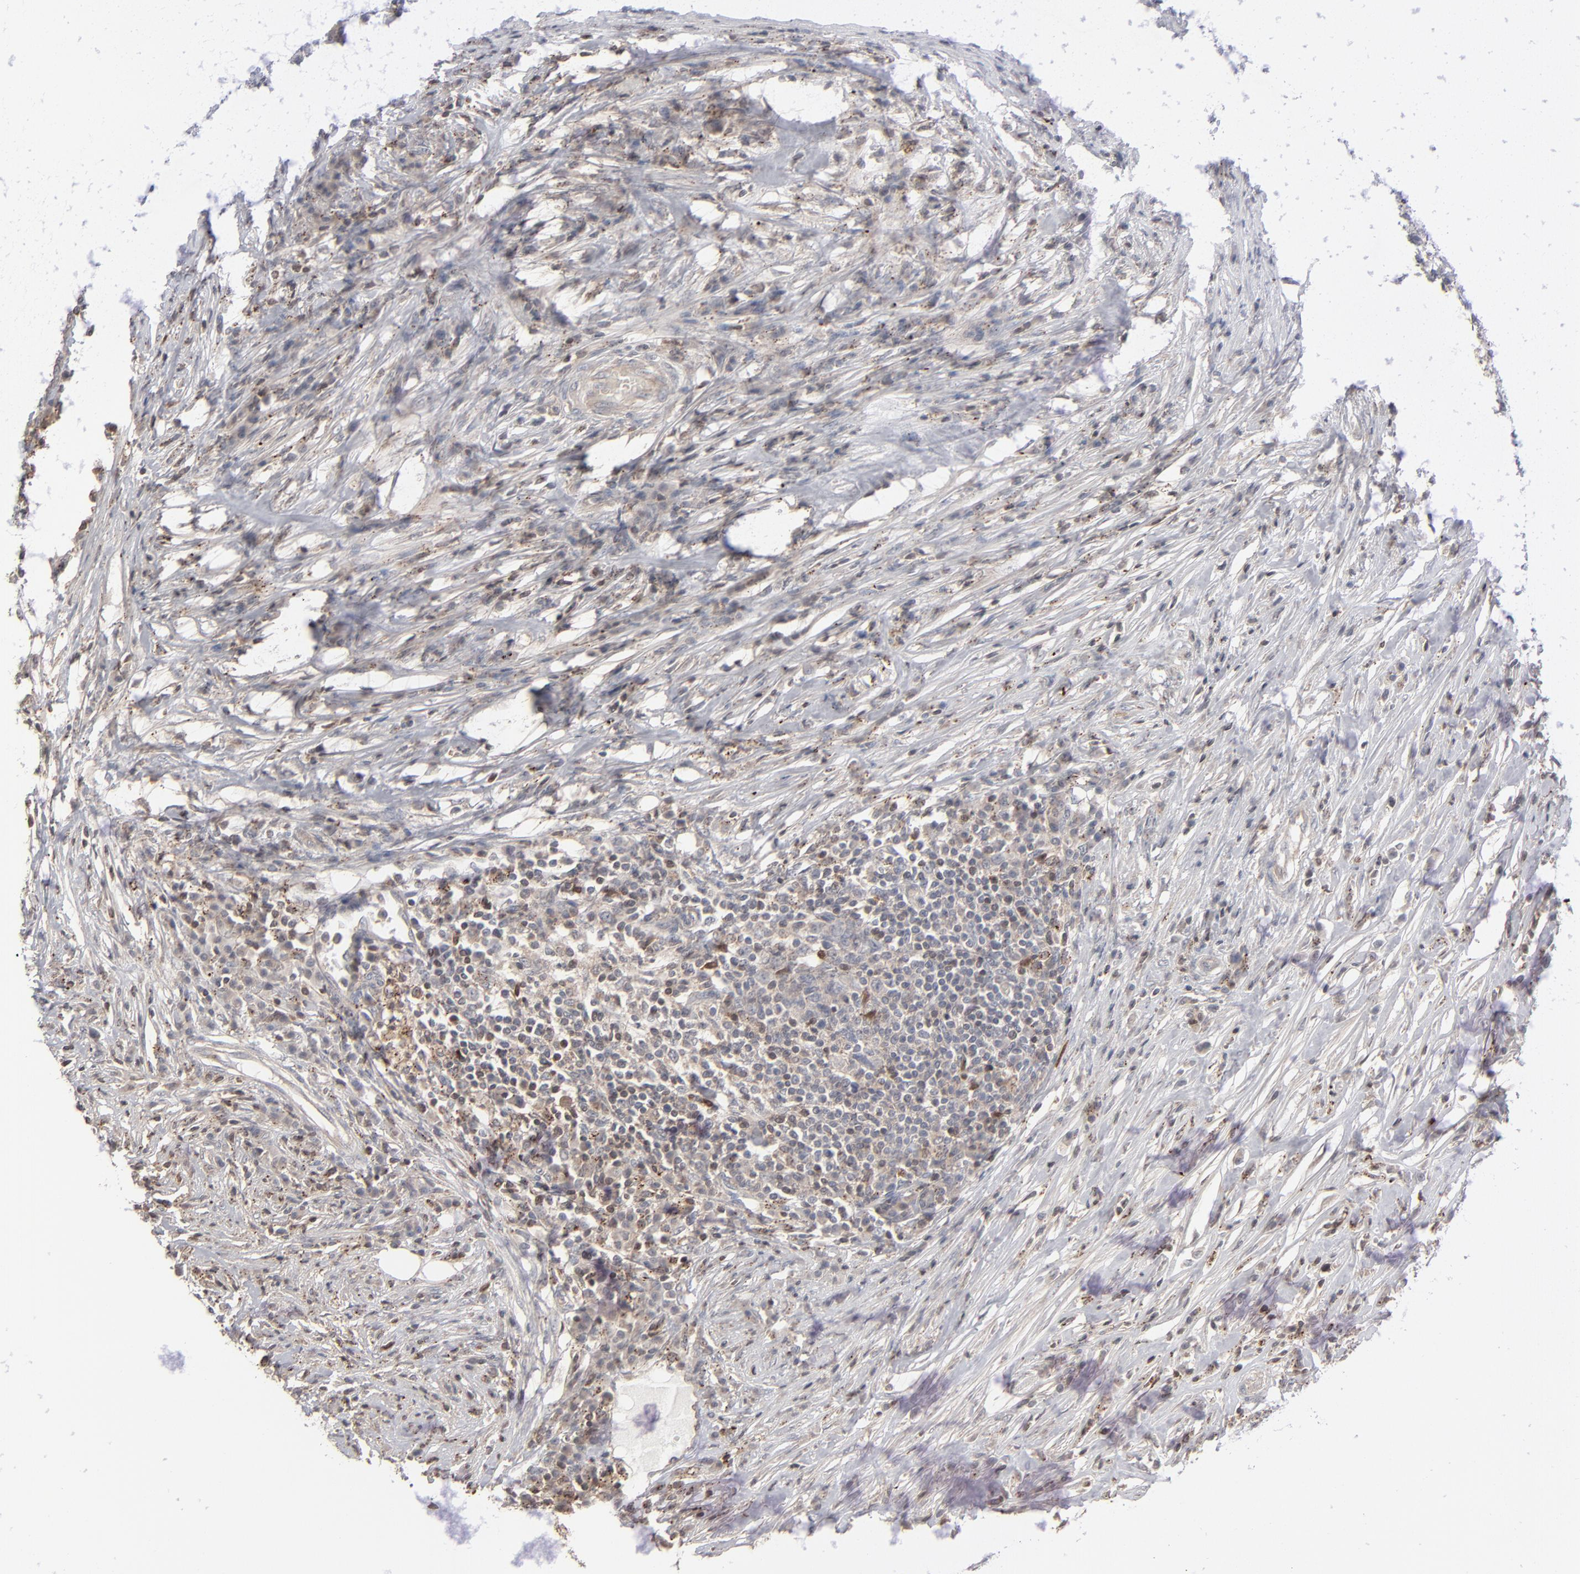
{"staining": {"intensity": "weak", "quantity": ">75%", "location": "cytoplasmic/membranous"}, "tissue": "colorectal cancer", "cell_type": "Tumor cells", "image_type": "cancer", "snomed": [{"axis": "morphology", "description": "Adenocarcinoma, NOS"}, {"axis": "topography", "description": "Colon"}], "caption": "IHC (DAB) staining of human adenocarcinoma (colorectal) exhibits weak cytoplasmic/membranous protein positivity in about >75% of tumor cells.", "gene": "STAT4", "patient": {"sex": "male", "age": 71}}